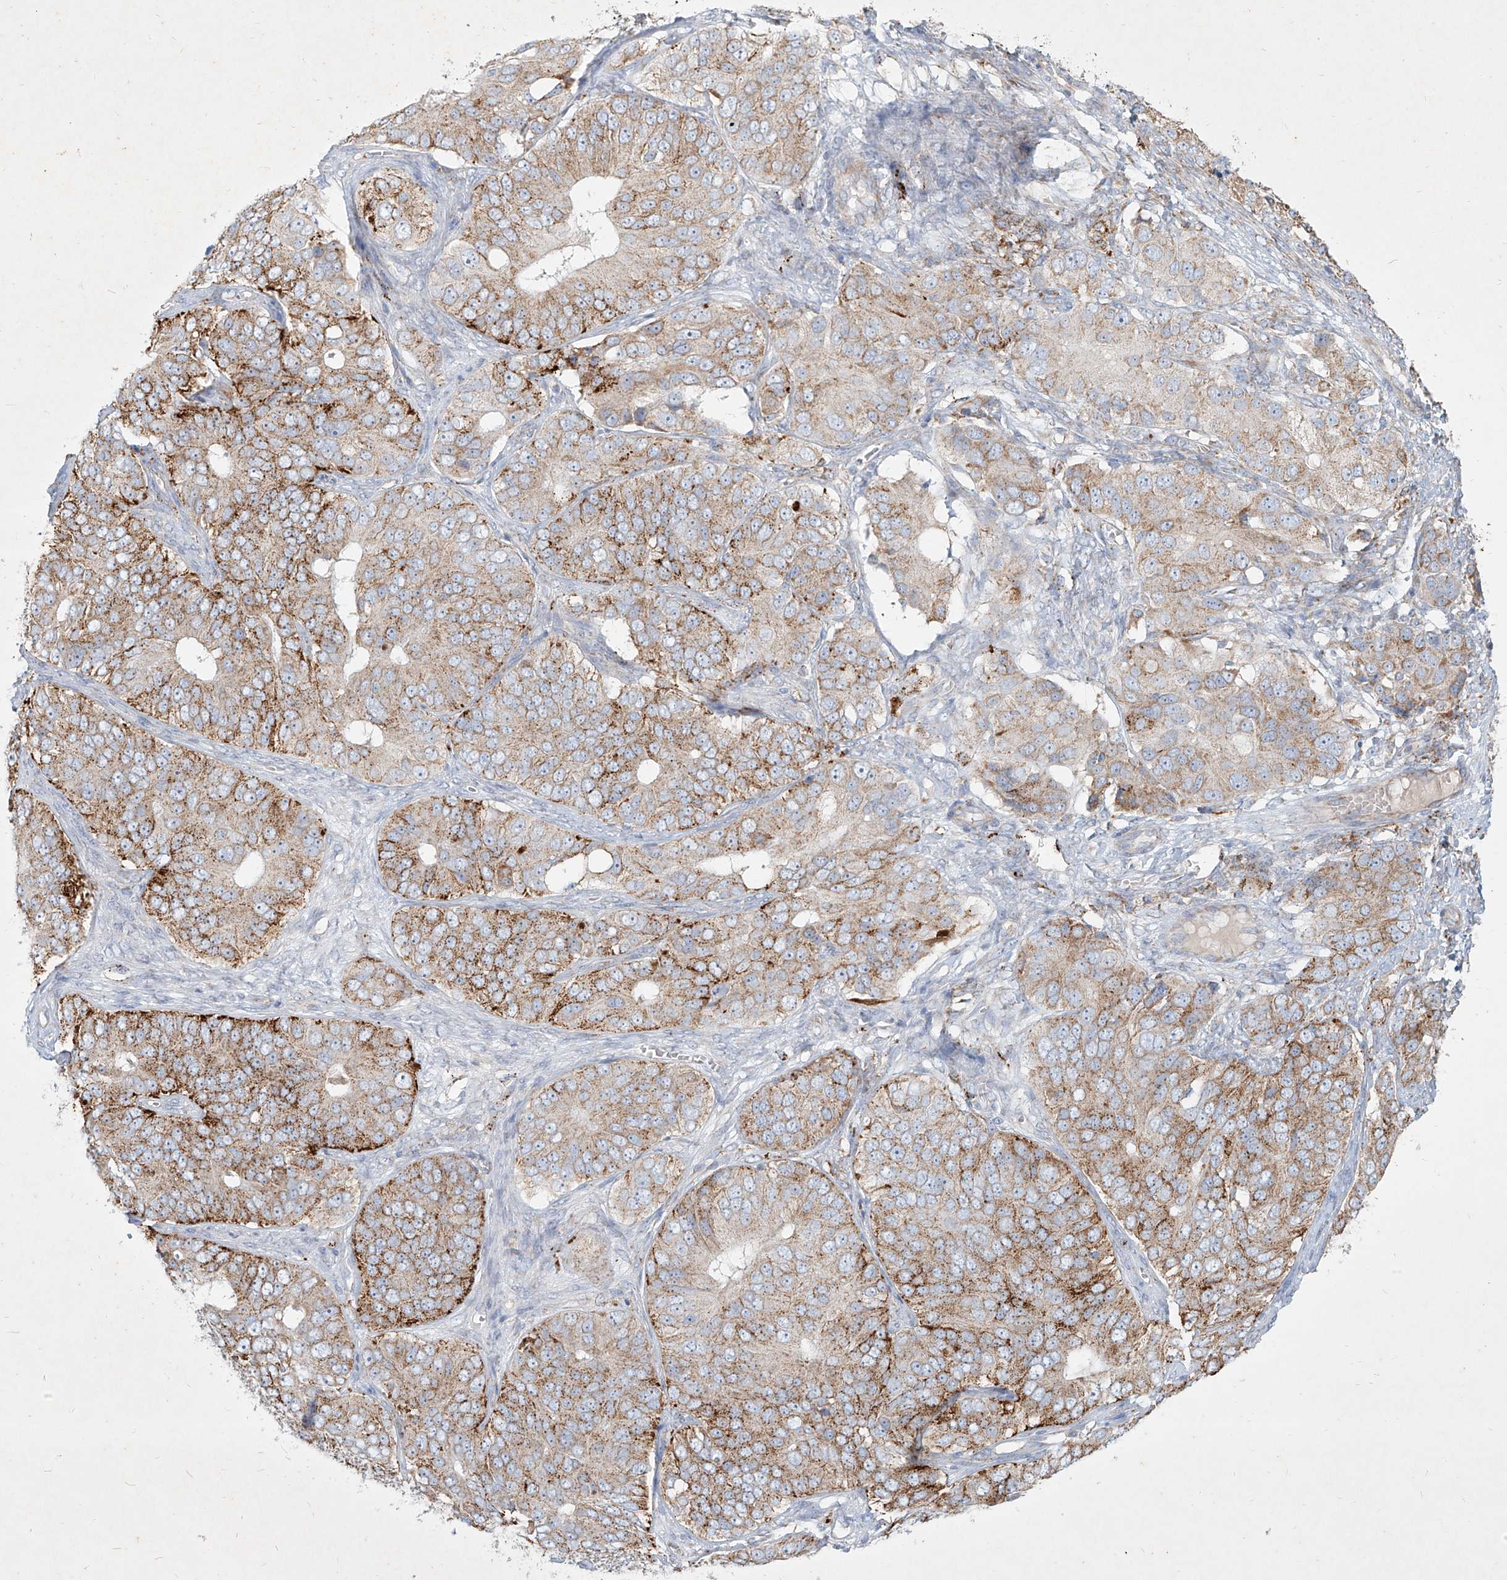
{"staining": {"intensity": "moderate", "quantity": "25%-75%", "location": "cytoplasmic/membranous"}, "tissue": "ovarian cancer", "cell_type": "Tumor cells", "image_type": "cancer", "snomed": [{"axis": "morphology", "description": "Carcinoma, endometroid"}, {"axis": "topography", "description": "Ovary"}], "caption": "DAB immunohistochemical staining of human endometroid carcinoma (ovarian) reveals moderate cytoplasmic/membranous protein staining in about 25%-75% of tumor cells. (IHC, brightfield microscopy, high magnification).", "gene": "MTX2", "patient": {"sex": "female", "age": 51}}